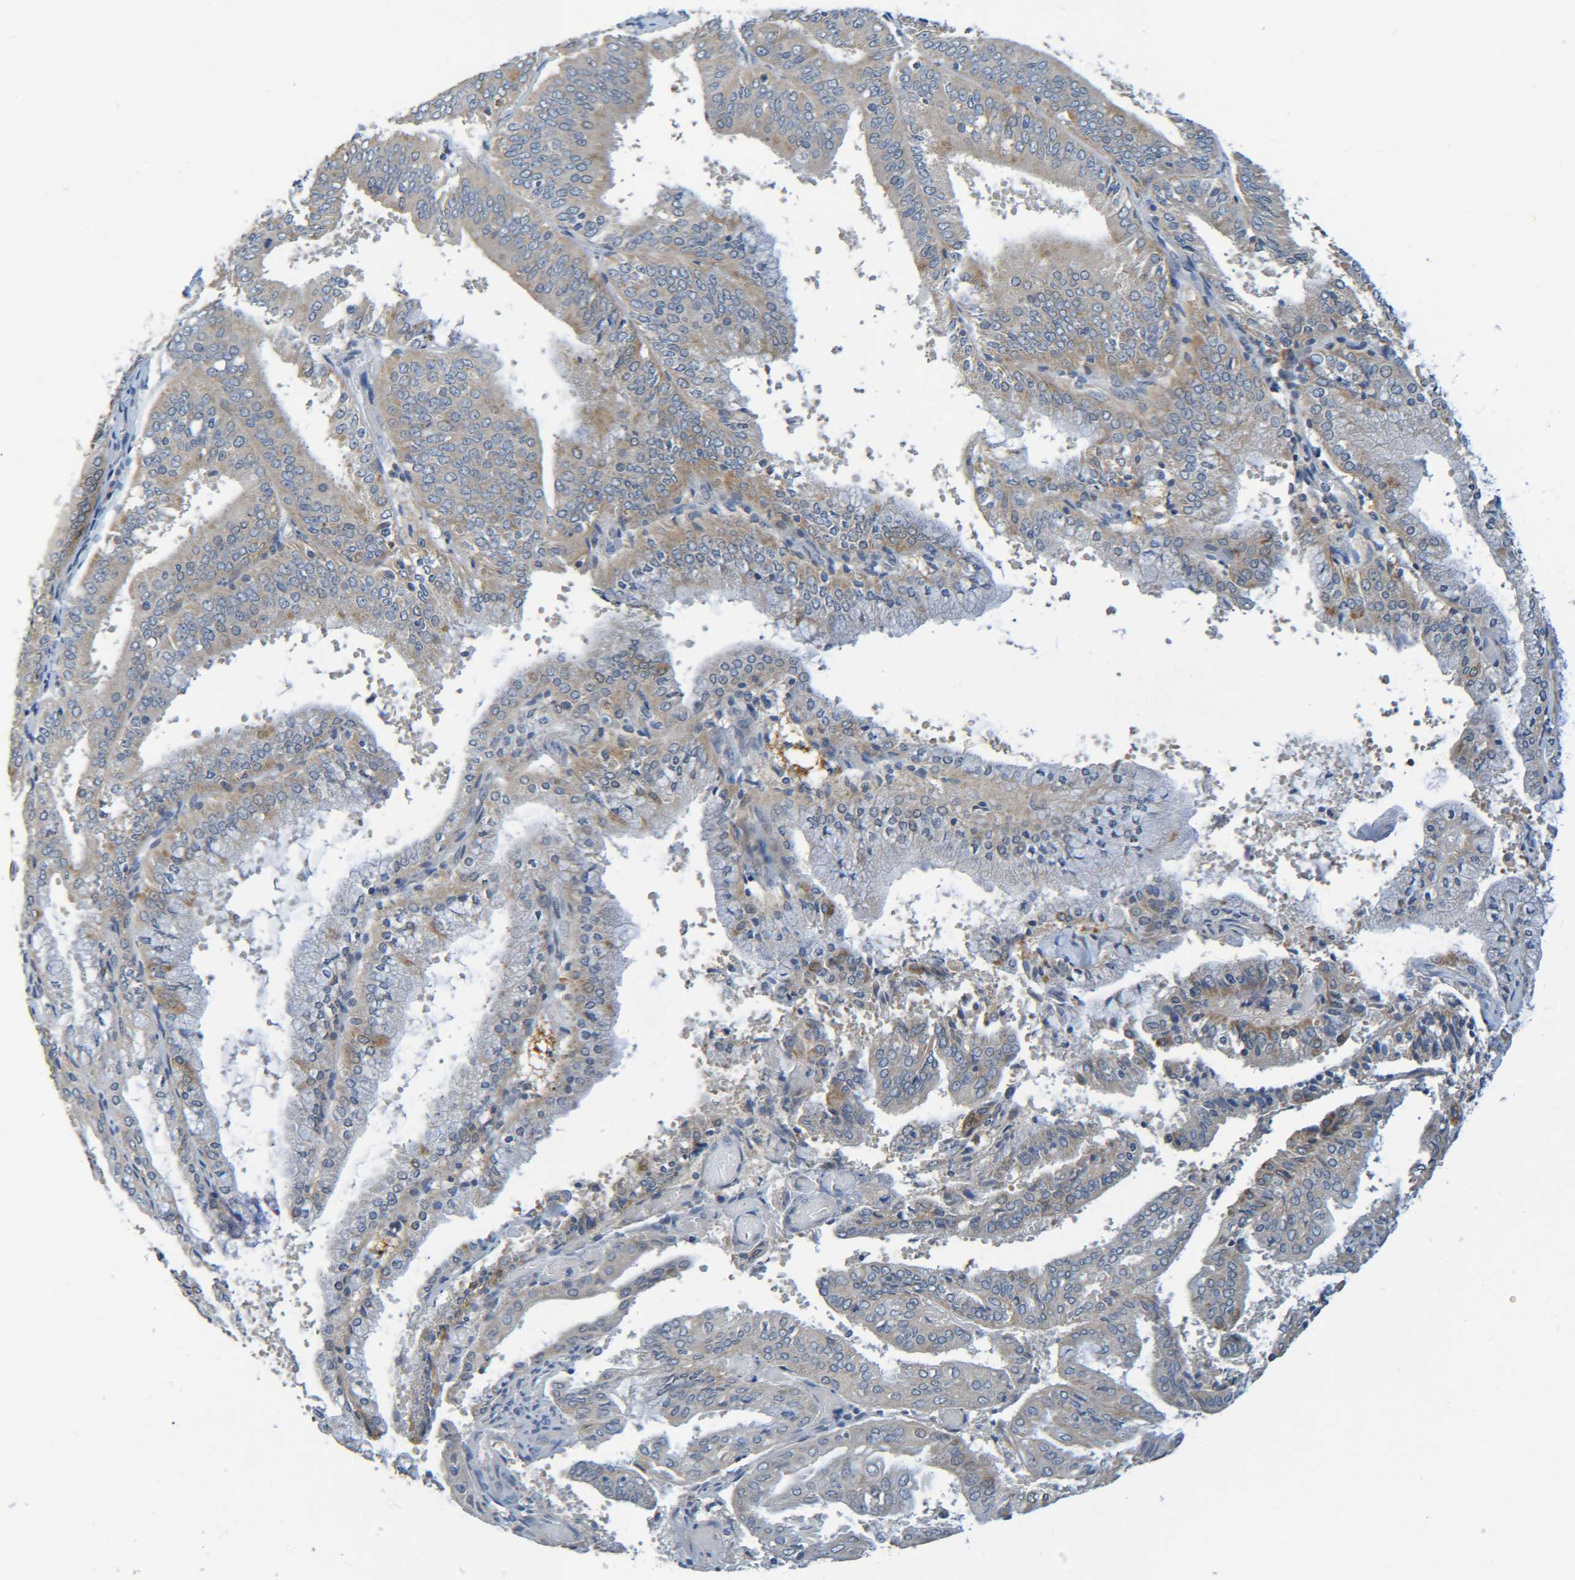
{"staining": {"intensity": "weak", "quantity": ">75%", "location": "cytoplasmic/membranous"}, "tissue": "endometrial cancer", "cell_type": "Tumor cells", "image_type": "cancer", "snomed": [{"axis": "morphology", "description": "Adenocarcinoma, NOS"}, {"axis": "topography", "description": "Endometrium"}], "caption": "Endometrial cancer (adenocarcinoma) stained for a protein demonstrates weak cytoplasmic/membranous positivity in tumor cells. (IHC, brightfield microscopy, high magnification).", "gene": "CYP4F2", "patient": {"sex": "female", "age": 63}}